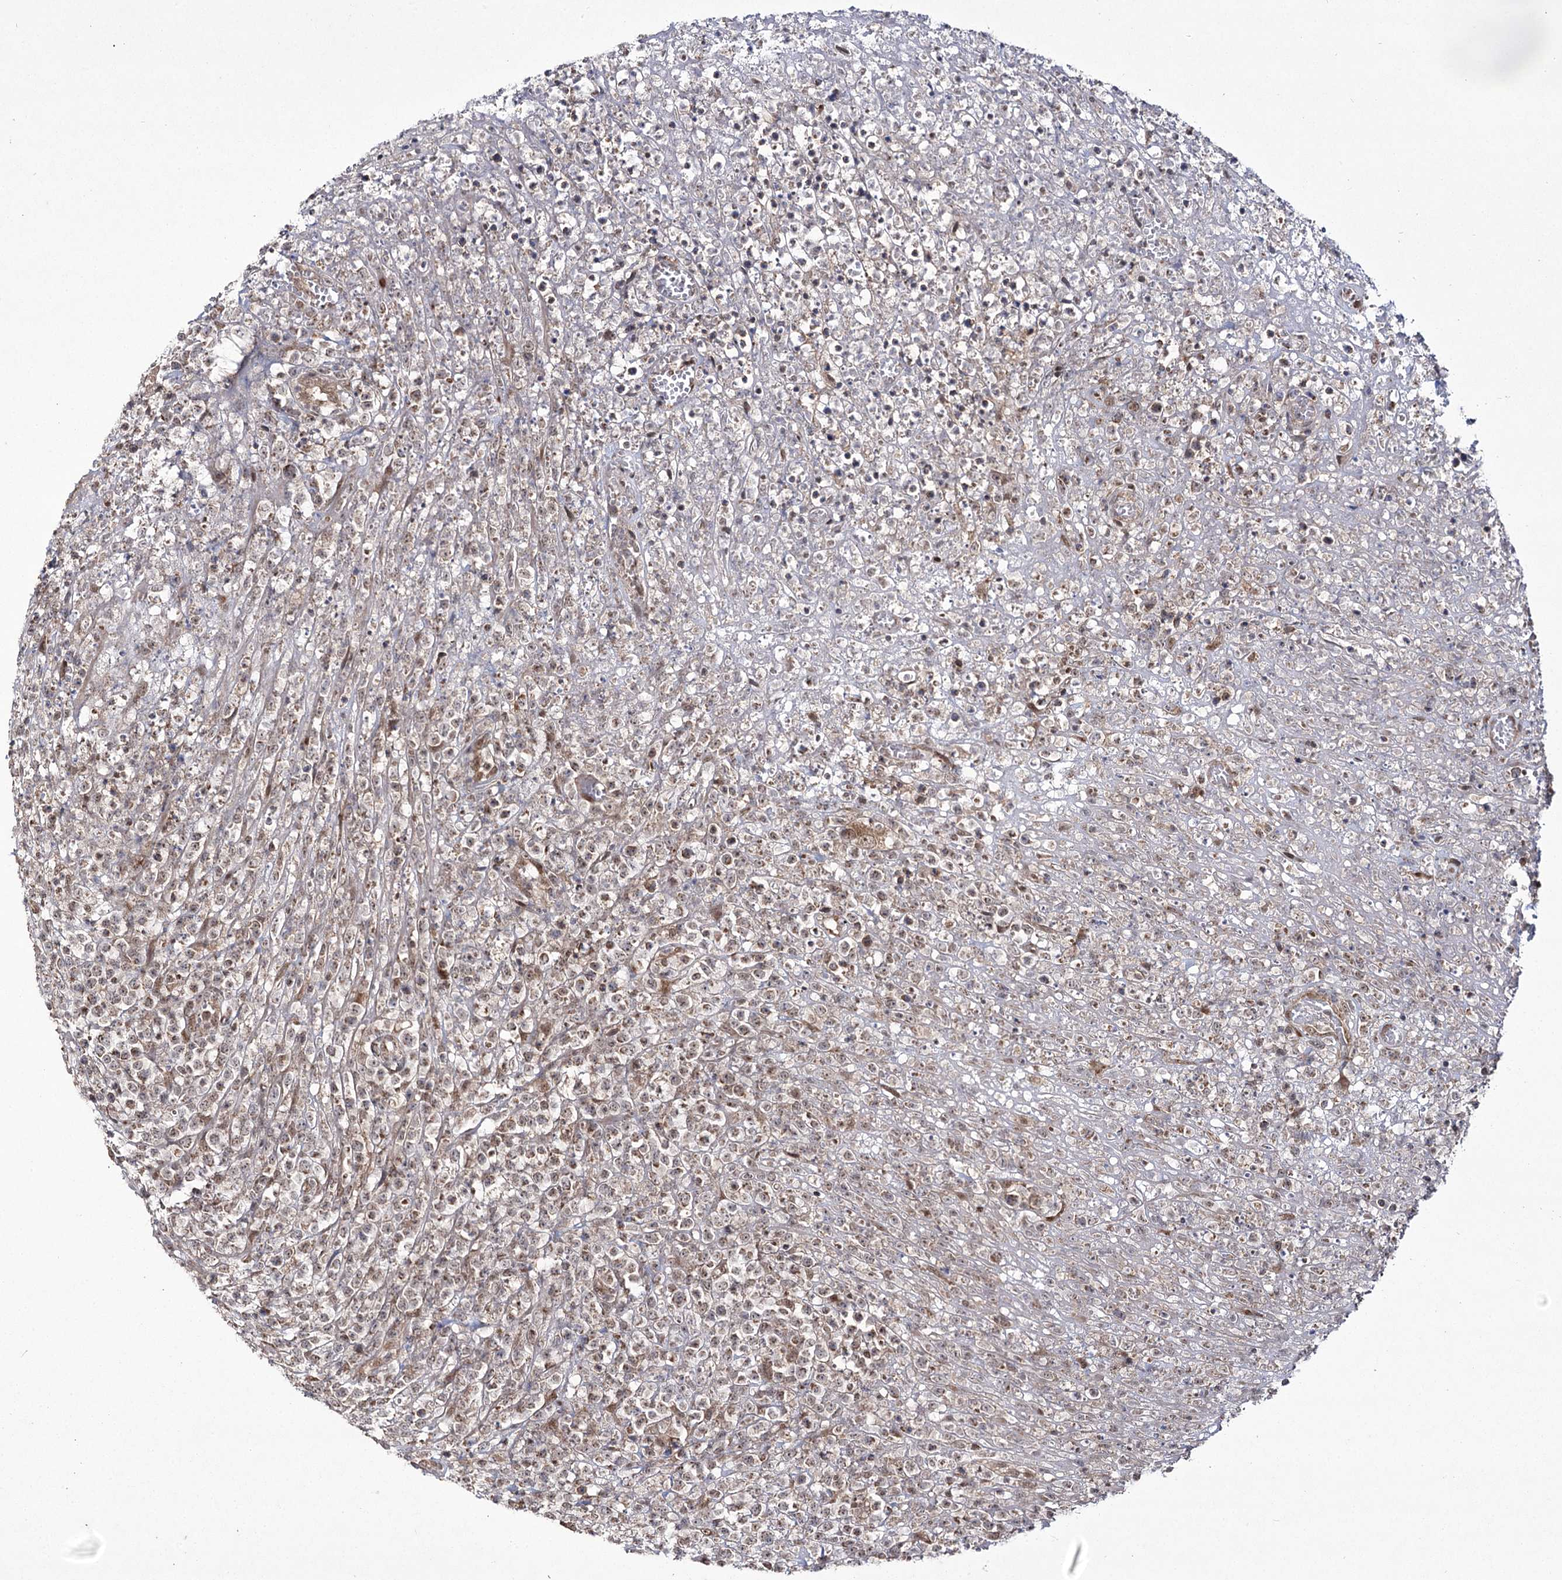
{"staining": {"intensity": "weak", "quantity": "25%-75%", "location": "nuclear"}, "tissue": "lymphoma", "cell_type": "Tumor cells", "image_type": "cancer", "snomed": [{"axis": "morphology", "description": "Malignant lymphoma, non-Hodgkin's type, High grade"}, {"axis": "topography", "description": "Colon"}], "caption": "Weak nuclear protein staining is present in approximately 25%-75% of tumor cells in malignant lymphoma, non-Hodgkin's type (high-grade). The staining is performed using DAB brown chromogen to label protein expression. The nuclei are counter-stained blue using hematoxylin.", "gene": "TRNT1", "patient": {"sex": "female", "age": 53}}